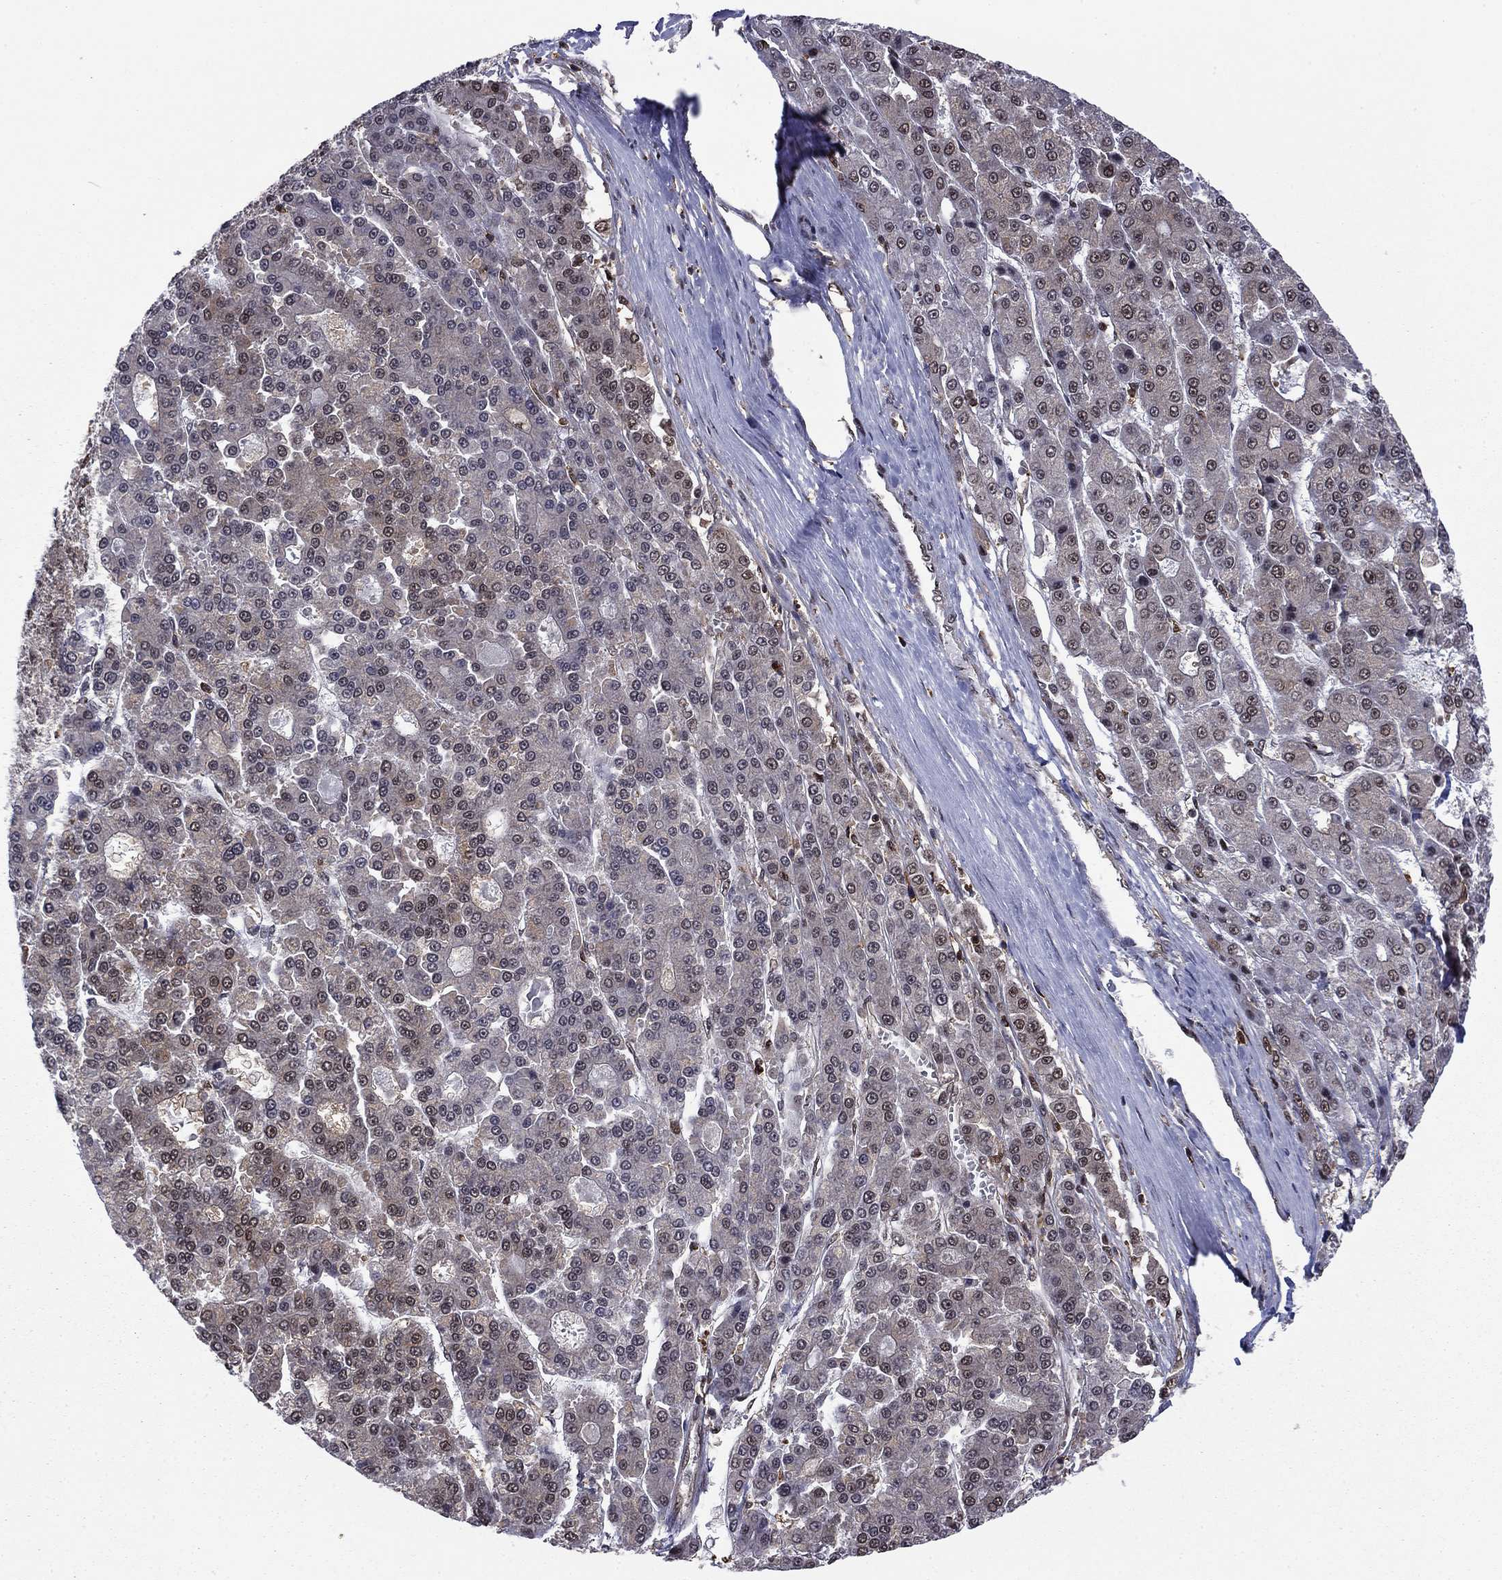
{"staining": {"intensity": "weak", "quantity": "<25%", "location": "nuclear"}, "tissue": "liver cancer", "cell_type": "Tumor cells", "image_type": "cancer", "snomed": [{"axis": "morphology", "description": "Carcinoma, Hepatocellular, NOS"}, {"axis": "topography", "description": "Liver"}], "caption": "This is a photomicrograph of immunohistochemistry (IHC) staining of liver hepatocellular carcinoma, which shows no expression in tumor cells. Nuclei are stained in blue.", "gene": "PSMD2", "patient": {"sex": "male", "age": 70}}